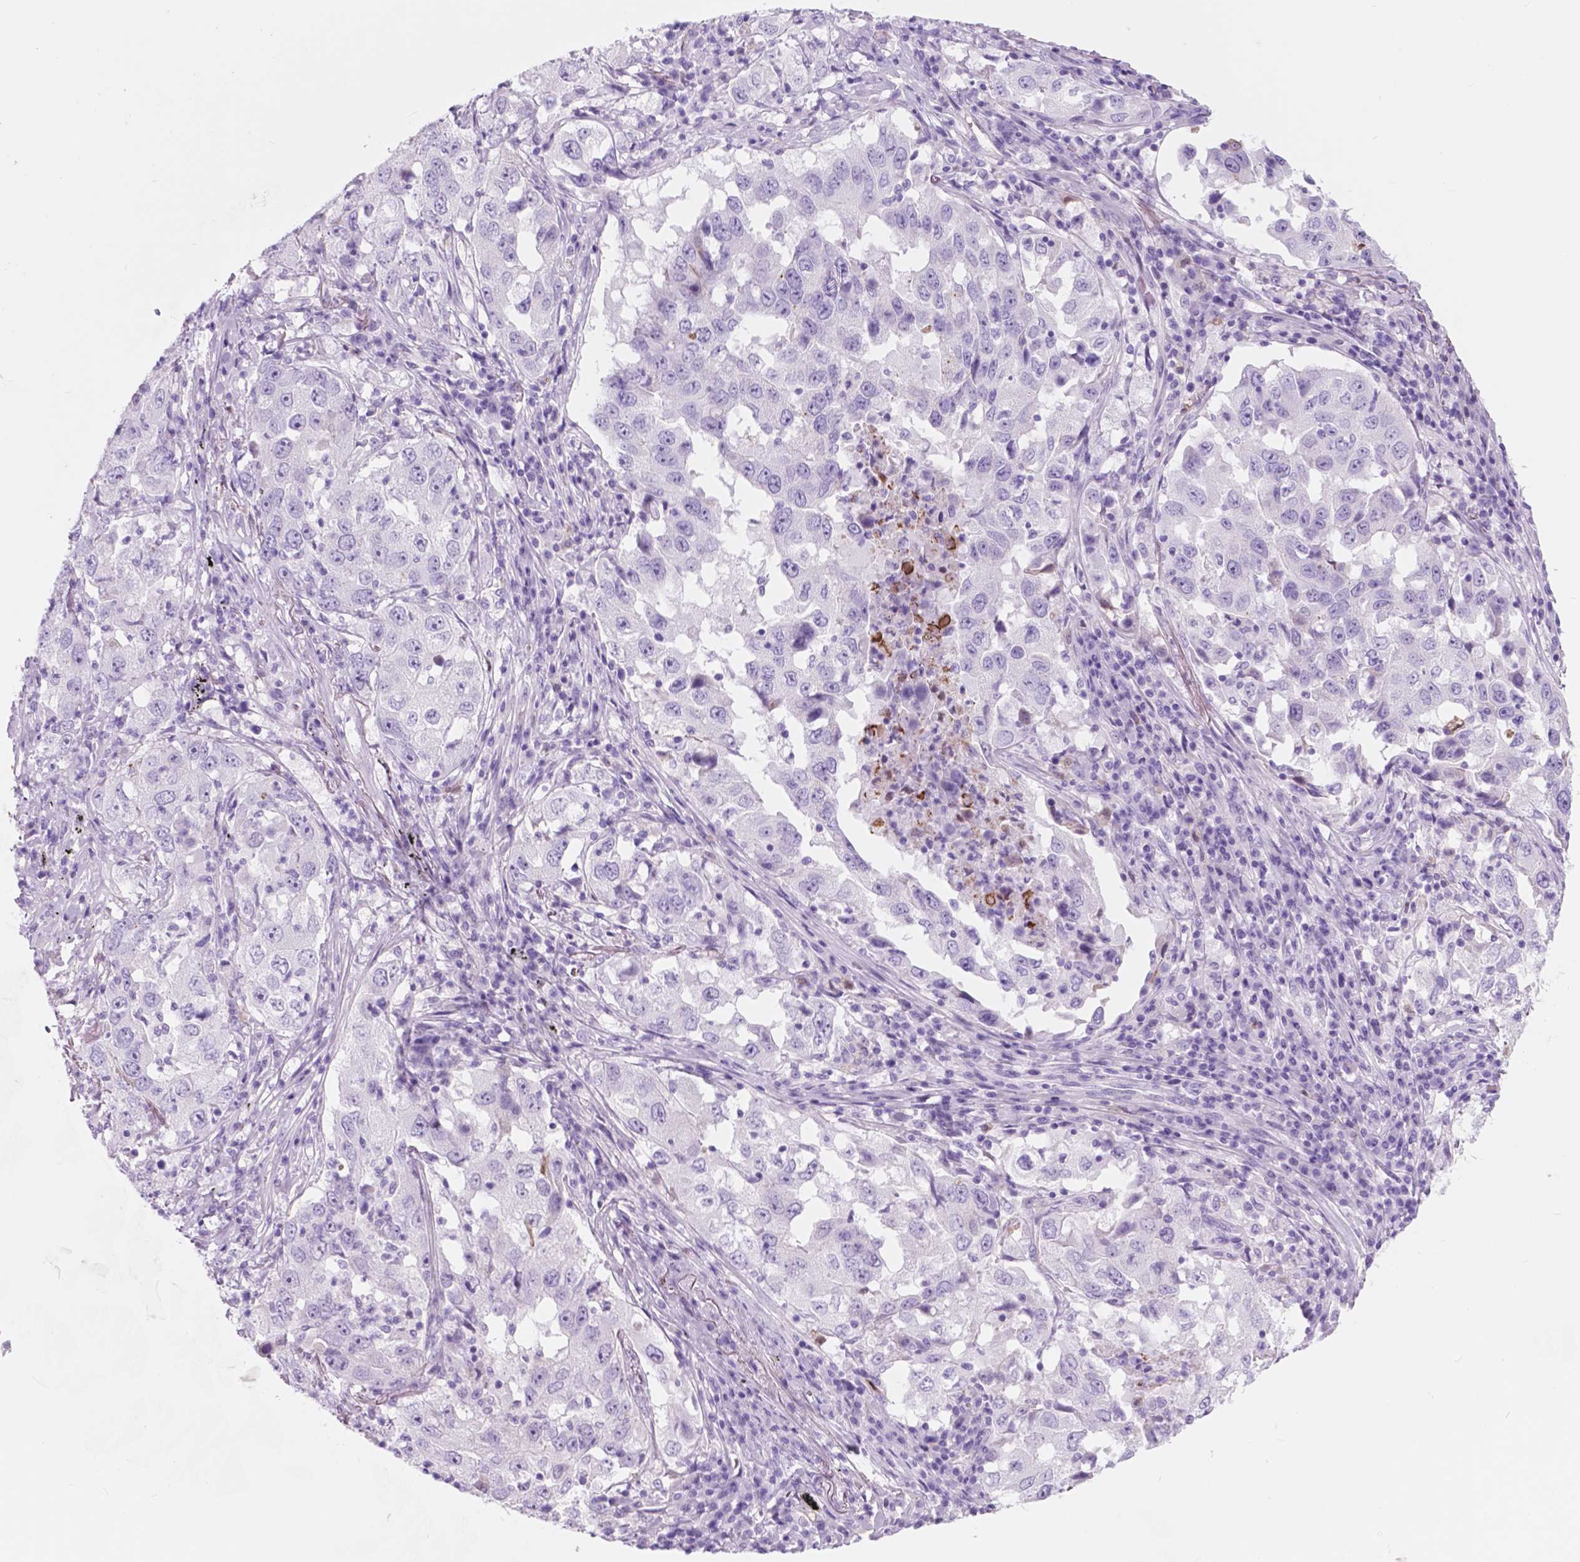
{"staining": {"intensity": "negative", "quantity": "none", "location": "none"}, "tissue": "lung cancer", "cell_type": "Tumor cells", "image_type": "cancer", "snomed": [{"axis": "morphology", "description": "Adenocarcinoma, NOS"}, {"axis": "topography", "description": "Lung"}], "caption": "Tumor cells show no significant expression in lung cancer (adenocarcinoma).", "gene": "FXYD2", "patient": {"sex": "male", "age": 73}}